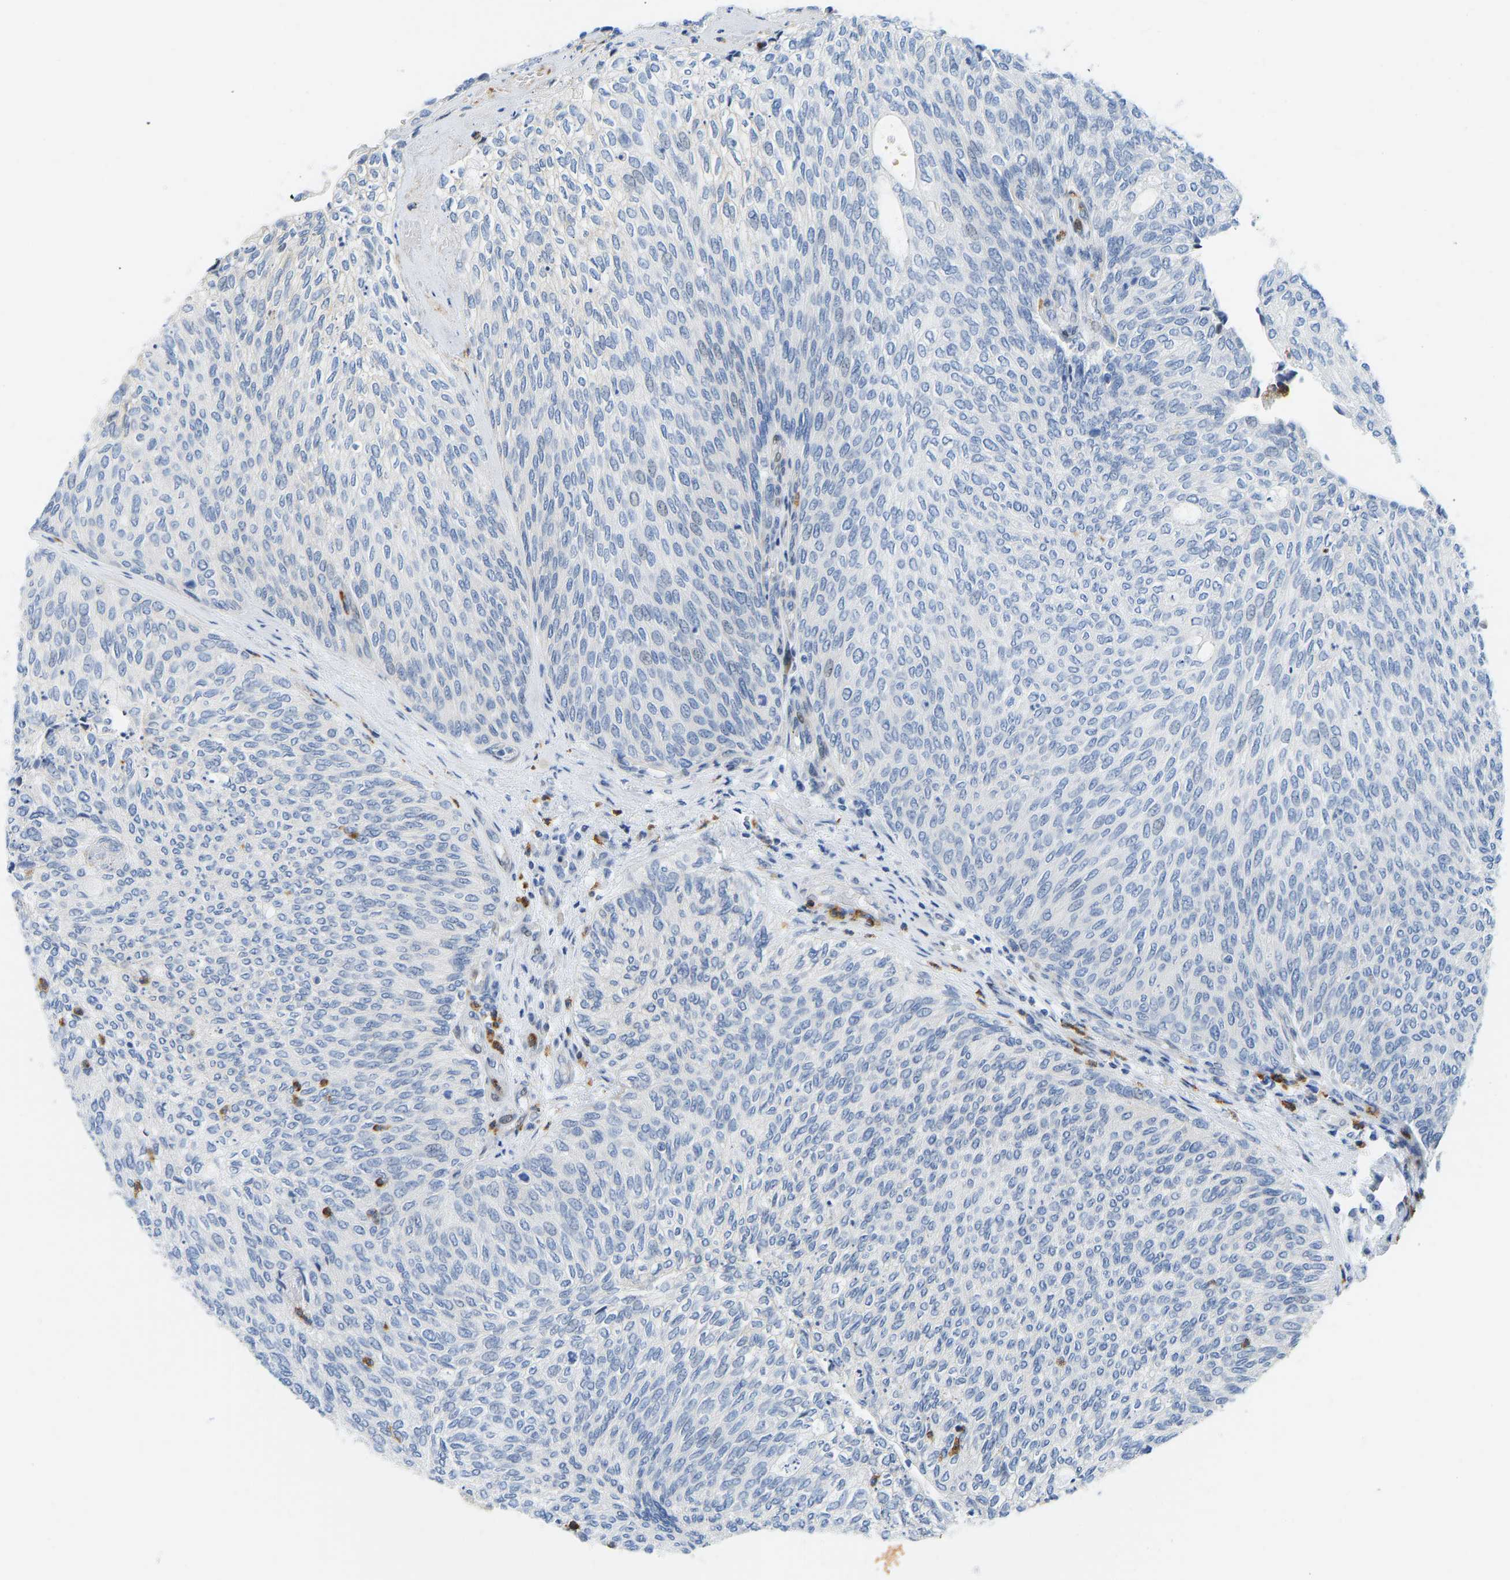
{"staining": {"intensity": "negative", "quantity": "none", "location": "none"}, "tissue": "urothelial cancer", "cell_type": "Tumor cells", "image_type": "cancer", "snomed": [{"axis": "morphology", "description": "Urothelial carcinoma, Low grade"}, {"axis": "topography", "description": "Urinary bladder"}], "caption": "Immunohistochemical staining of urothelial carcinoma (low-grade) shows no significant positivity in tumor cells.", "gene": "HDAC5", "patient": {"sex": "female", "age": 79}}